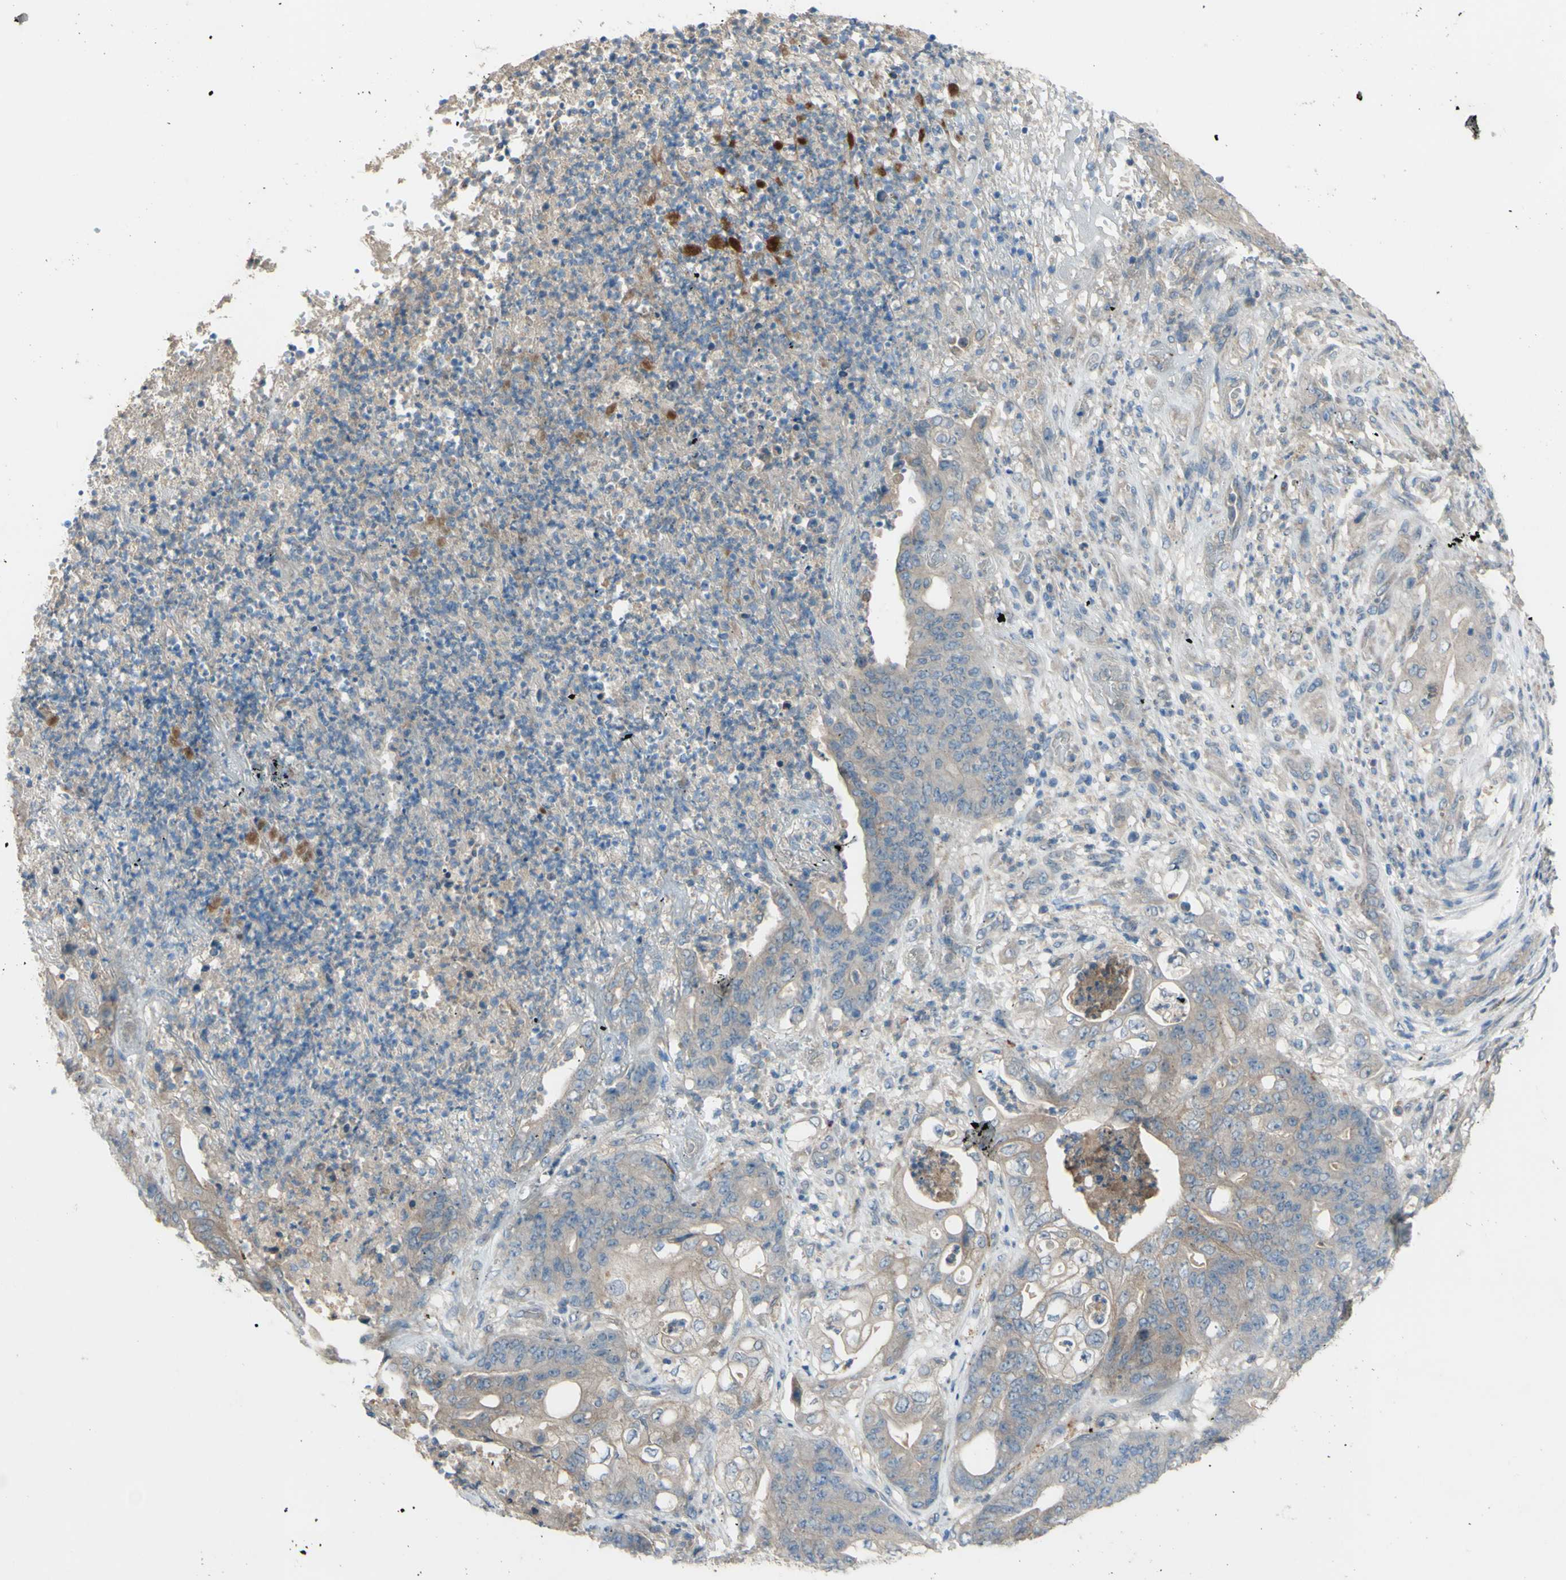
{"staining": {"intensity": "weak", "quantity": ">75%", "location": "cytoplasmic/membranous"}, "tissue": "stomach cancer", "cell_type": "Tumor cells", "image_type": "cancer", "snomed": [{"axis": "morphology", "description": "Adenocarcinoma, NOS"}, {"axis": "topography", "description": "Stomach"}], "caption": "Immunohistochemical staining of stomach cancer (adenocarcinoma) displays low levels of weak cytoplasmic/membranous positivity in about >75% of tumor cells.", "gene": "AFP", "patient": {"sex": "female", "age": 73}}